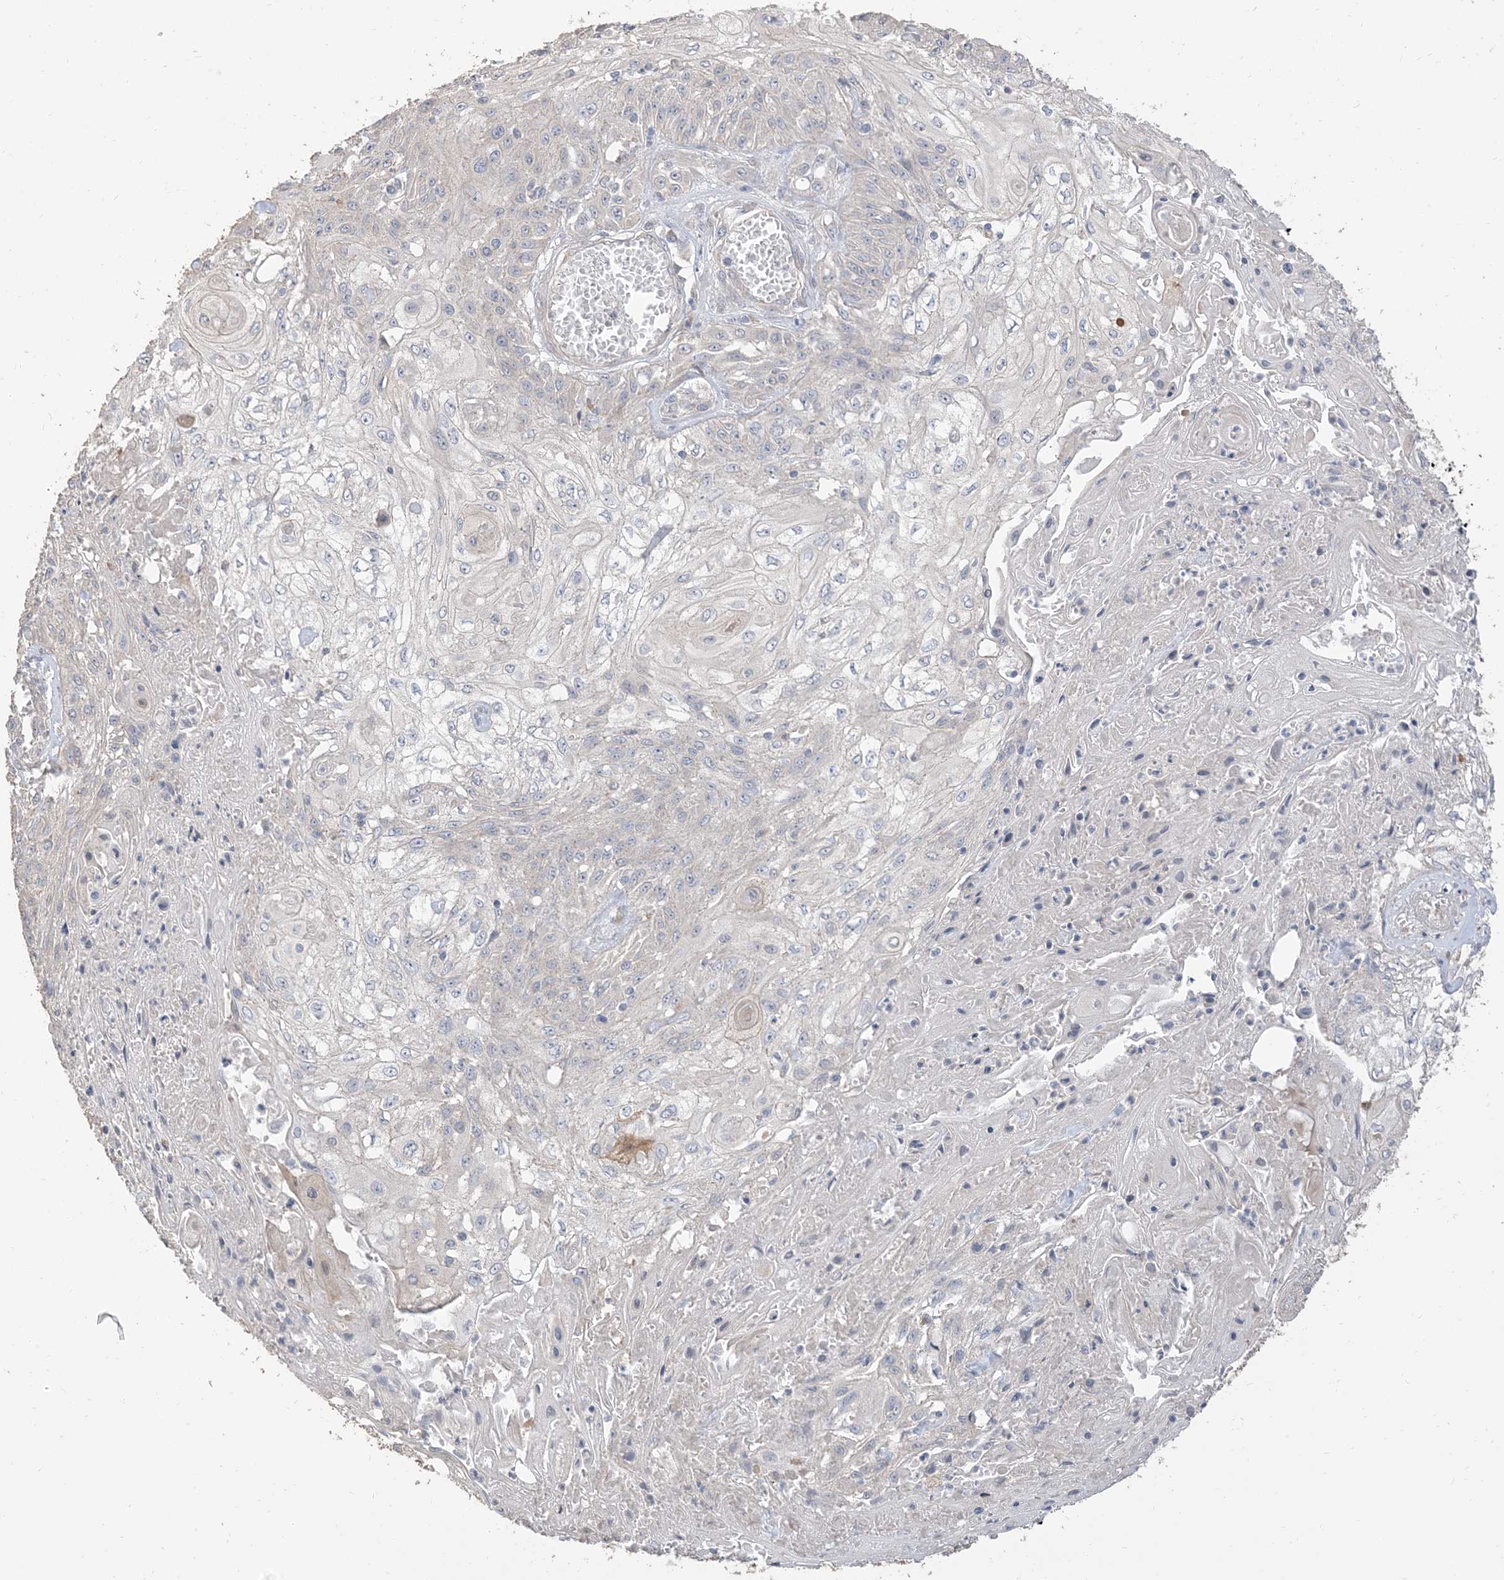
{"staining": {"intensity": "negative", "quantity": "none", "location": "none"}, "tissue": "skin cancer", "cell_type": "Tumor cells", "image_type": "cancer", "snomed": [{"axis": "morphology", "description": "Squamous cell carcinoma, NOS"}, {"axis": "morphology", "description": "Squamous cell carcinoma, metastatic, NOS"}, {"axis": "topography", "description": "Skin"}, {"axis": "topography", "description": "Lymph node"}], "caption": "Immunohistochemistry of skin metastatic squamous cell carcinoma exhibits no positivity in tumor cells. (Stains: DAB immunohistochemistry (IHC) with hematoxylin counter stain, Microscopy: brightfield microscopy at high magnification).", "gene": "RNF175", "patient": {"sex": "male", "age": 75}}